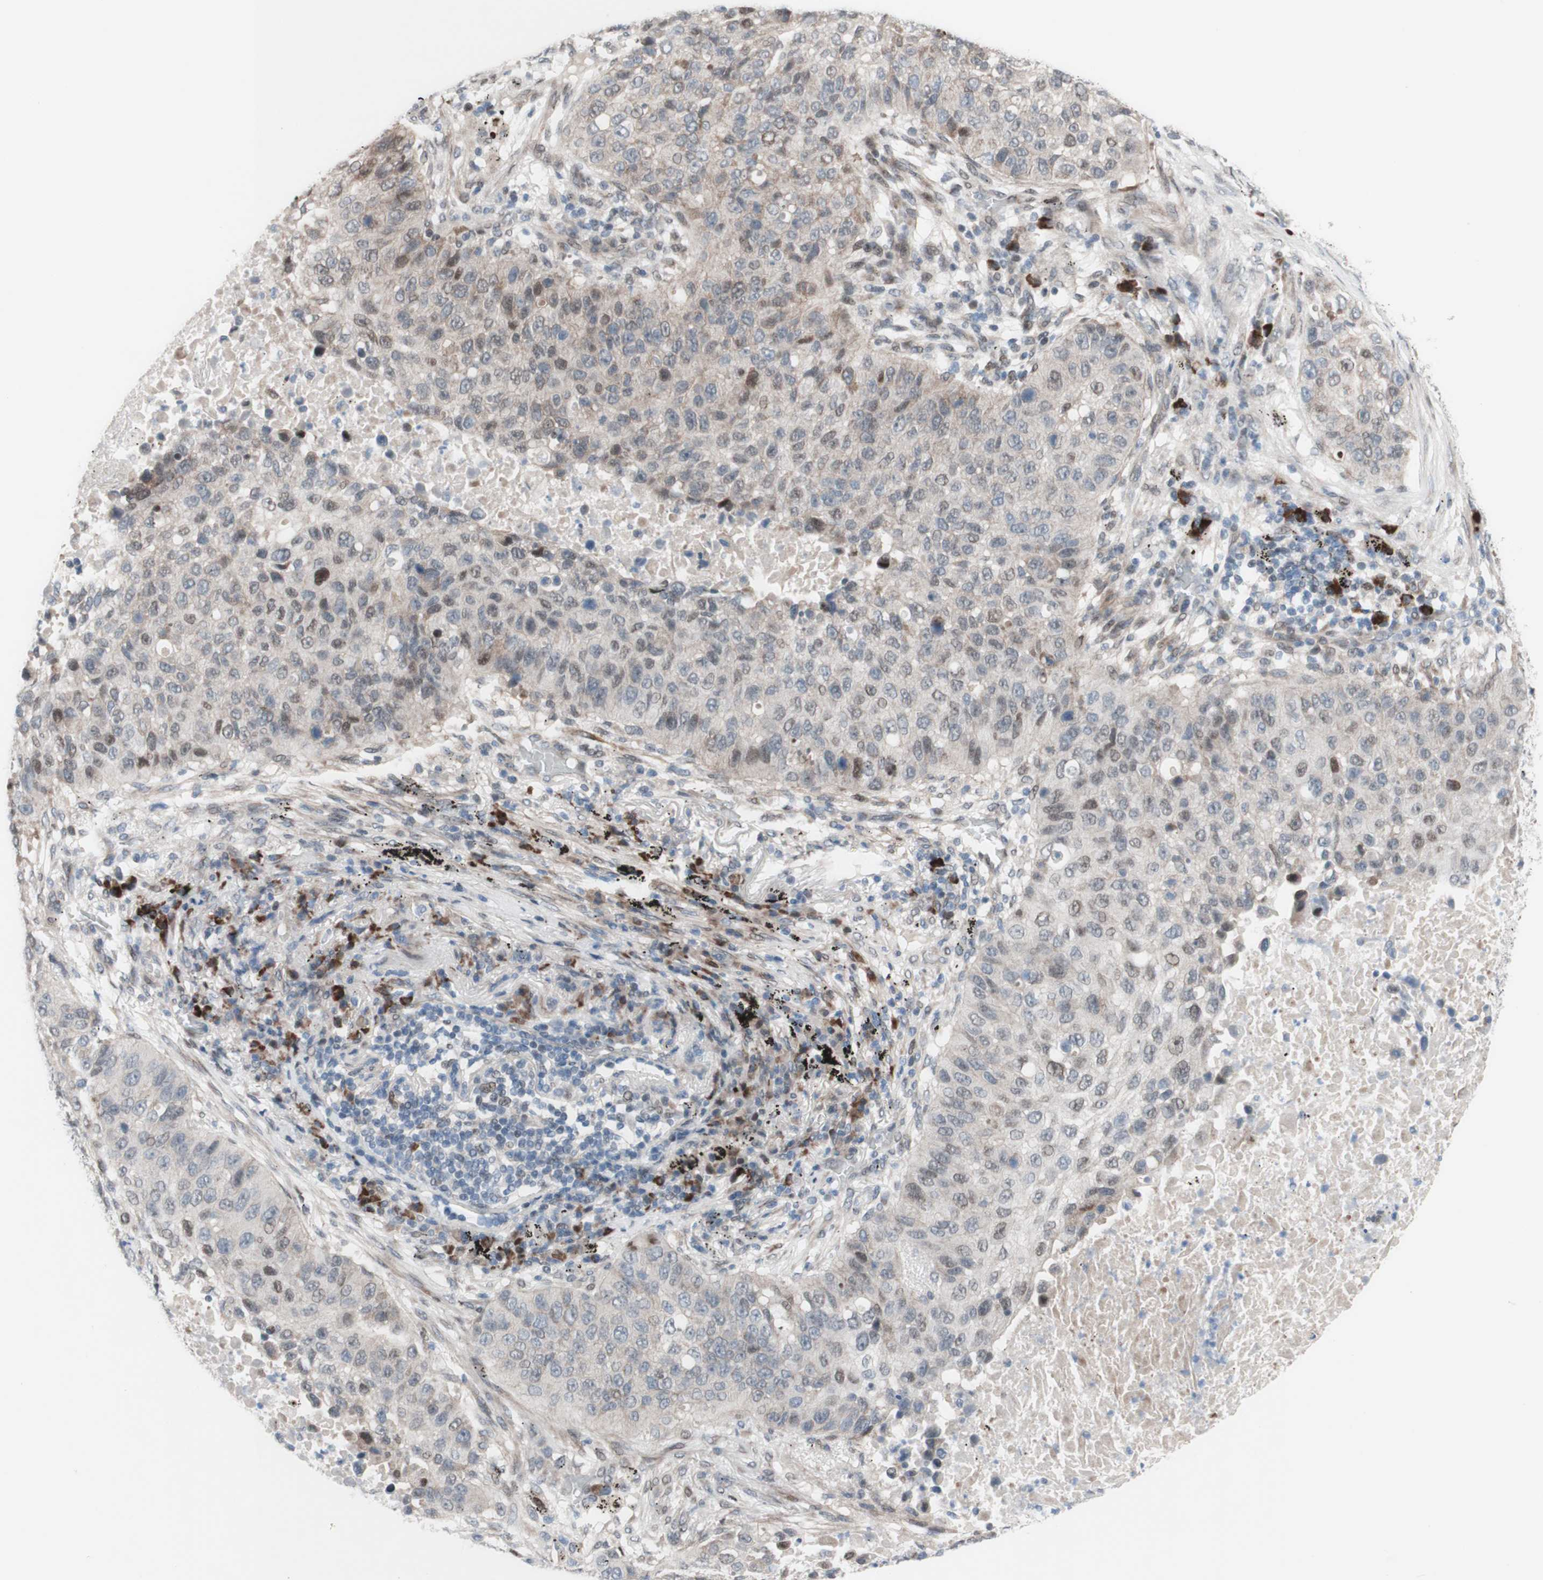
{"staining": {"intensity": "weak", "quantity": "<25%", "location": "nuclear"}, "tissue": "lung cancer", "cell_type": "Tumor cells", "image_type": "cancer", "snomed": [{"axis": "morphology", "description": "Squamous cell carcinoma, NOS"}, {"axis": "topography", "description": "Lung"}], "caption": "Immunohistochemical staining of squamous cell carcinoma (lung) displays no significant positivity in tumor cells.", "gene": "PHTF2", "patient": {"sex": "male", "age": 57}}